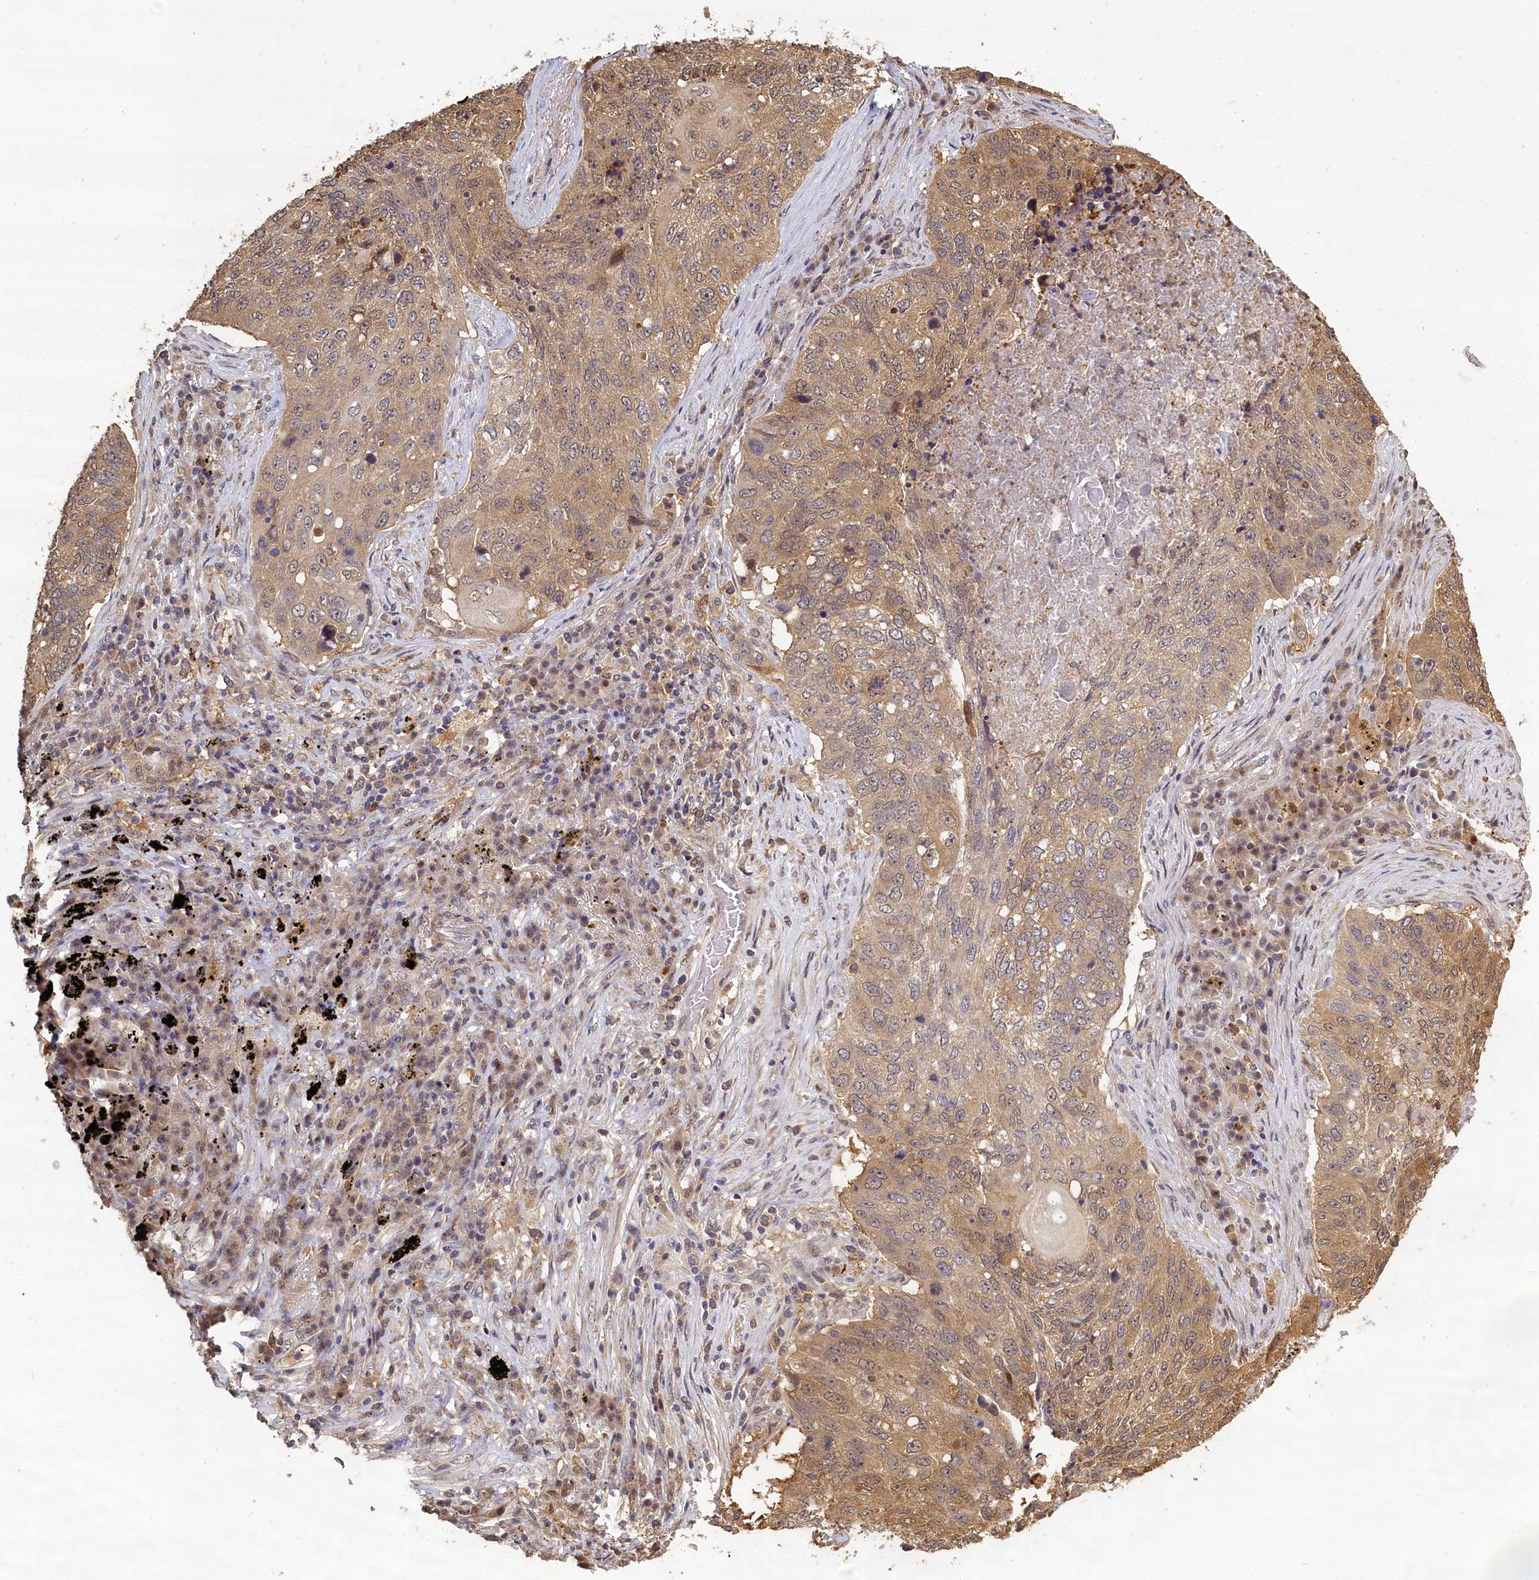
{"staining": {"intensity": "moderate", "quantity": ">75%", "location": "cytoplasmic/membranous"}, "tissue": "lung cancer", "cell_type": "Tumor cells", "image_type": "cancer", "snomed": [{"axis": "morphology", "description": "Squamous cell carcinoma, NOS"}, {"axis": "topography", "description": "Lung"}], "caption": "Tumor cells reveal moderate cytoplasmic/membranous expression in approximately >75% of cells in lung squamous cell carcinoma.", "gene": "UCHL3", "patient": {"sex": "female", "age": 63}}